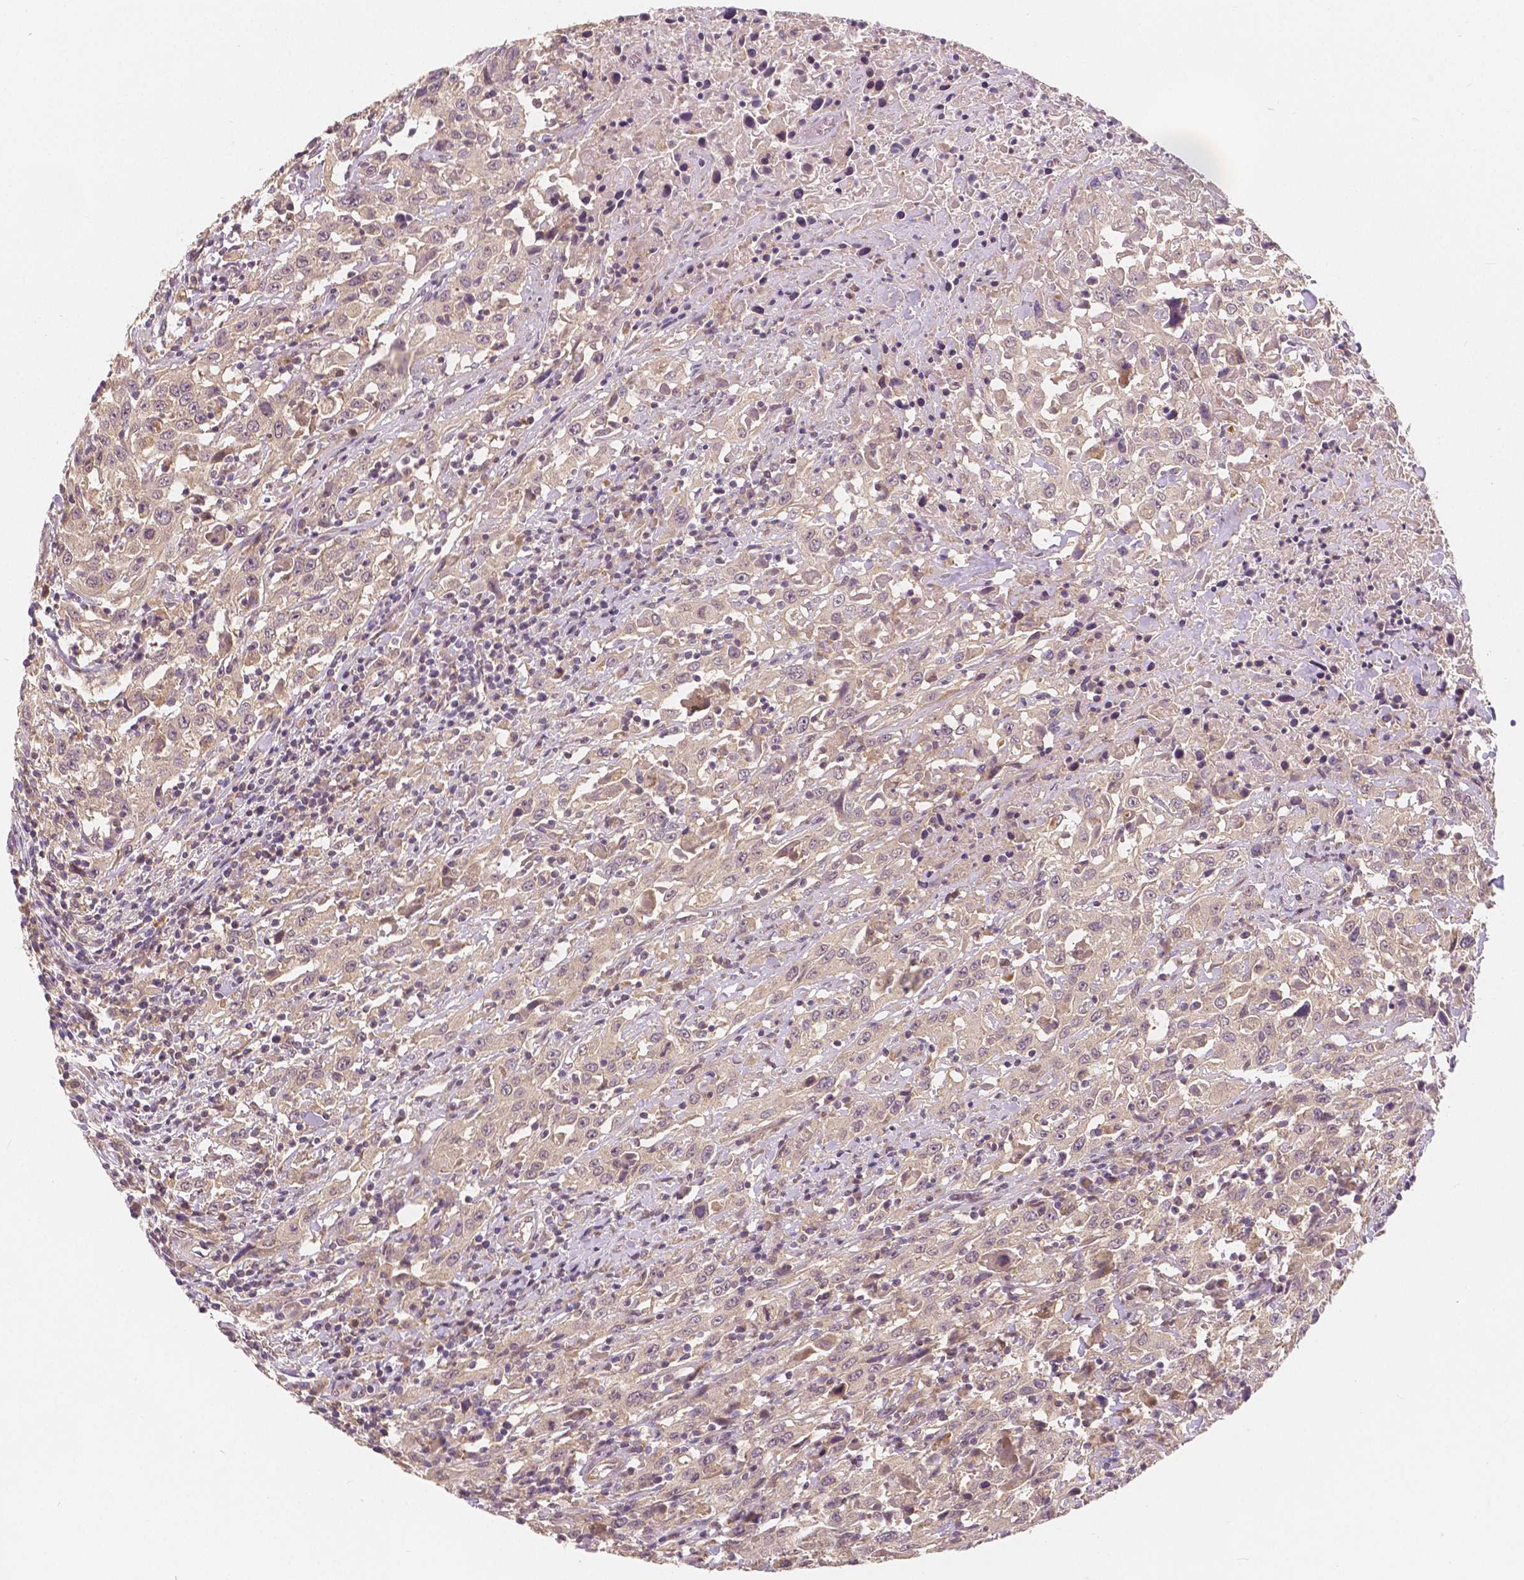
{"staining": {"intensity": "weak", "quantity": "<25%", "location": "cytoplasmic/membranous"}, "tissue": "urothelial cancer", "cell_type": "Tumor cells", "image_type": "cancer", "snomed": [{"axis": "morphology", "description": "Urothelial carcinoma, High grade"}, {"axis": "topography", "description": "Urinary bladder"}], "caption": "Tumor cells show no significant protein positivity in urothelial cancer.", "gene": "SNX12", "patient": {"sex": "male", "age": 61}}